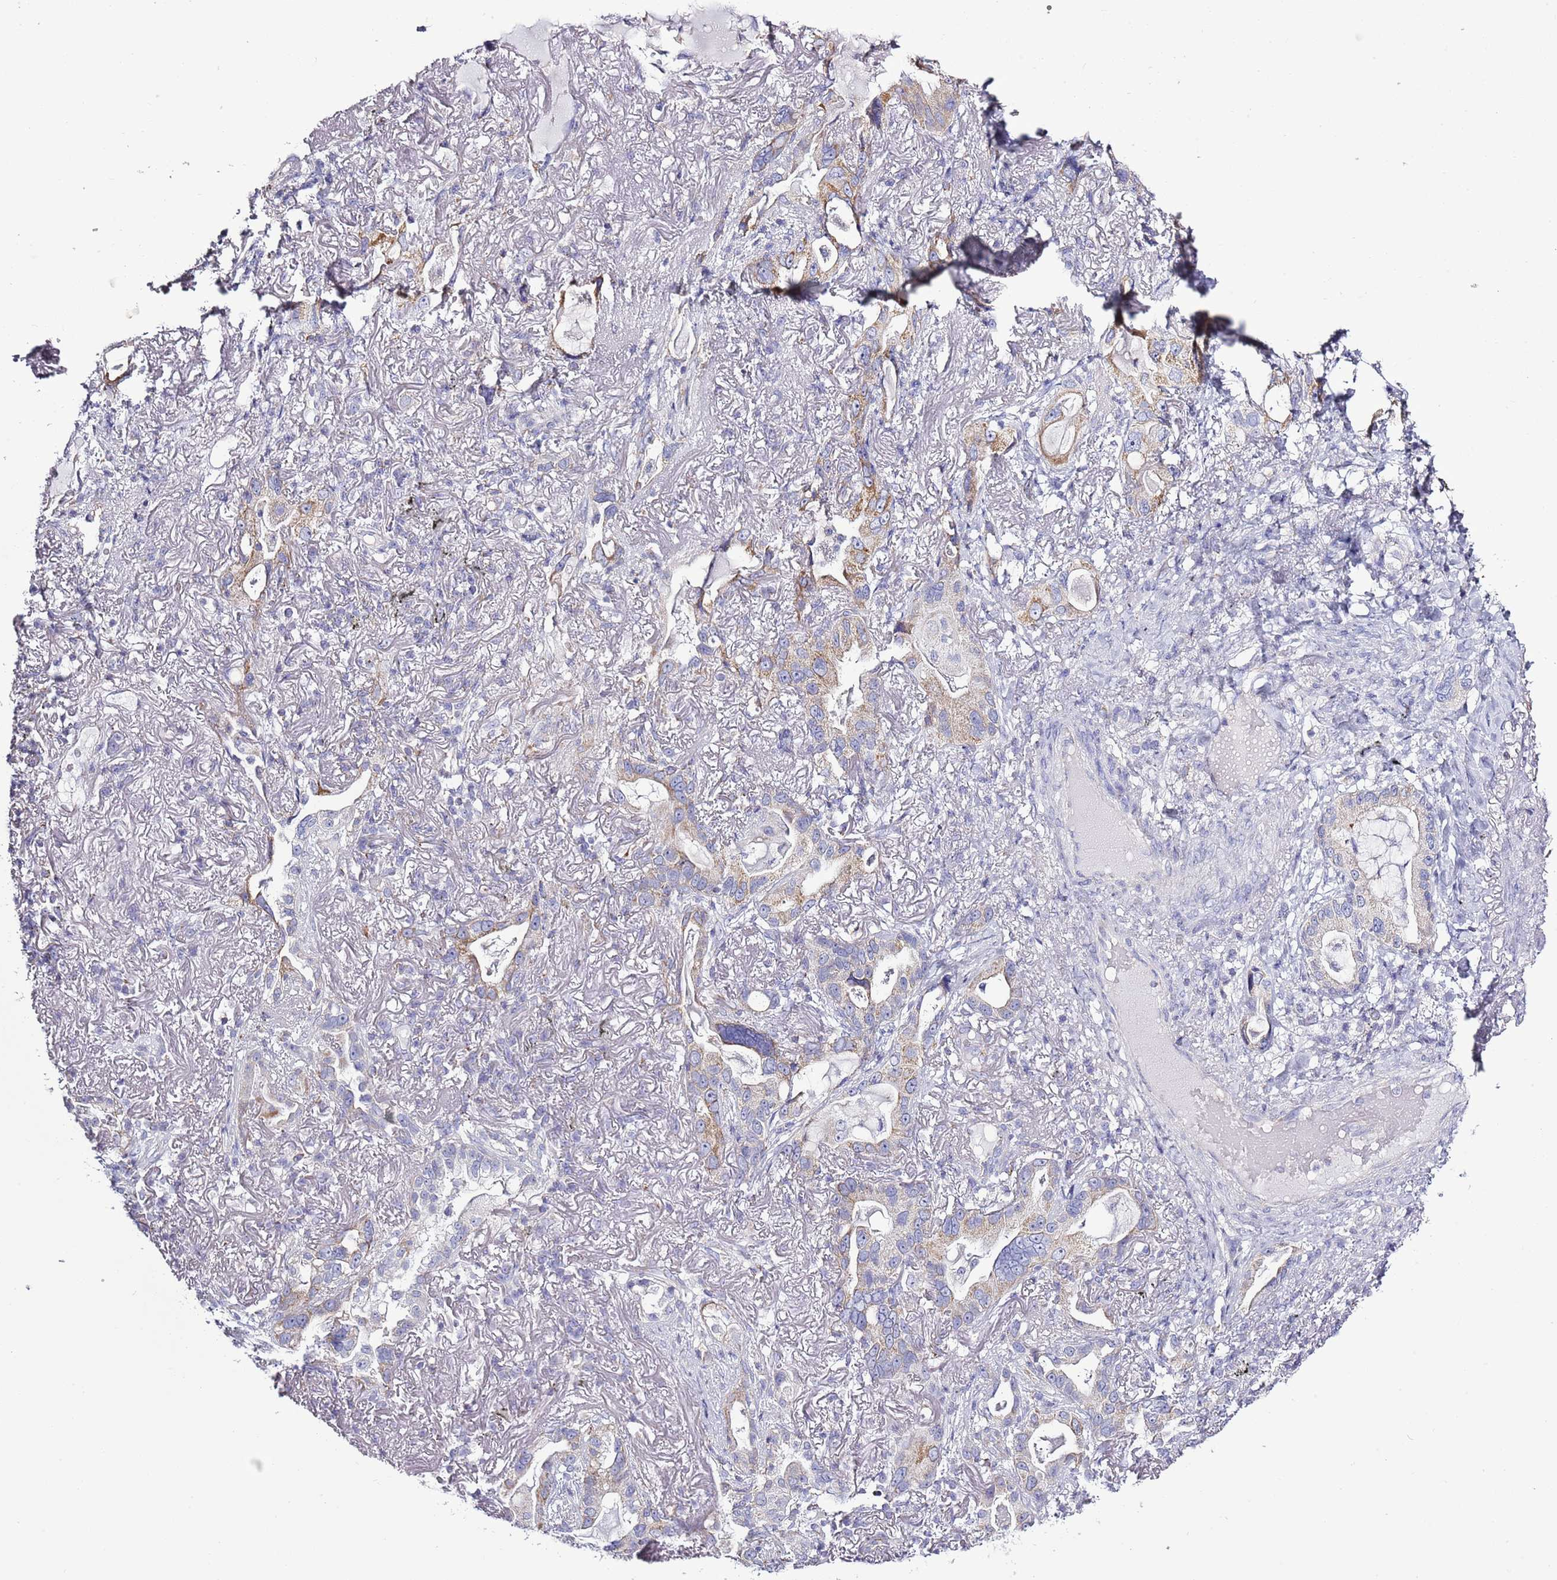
{"staining": {"intensity": "weak", "quantity": "25%-75%", "location": "cytoplasmic/membranous"}, "tissue": "lung cancer", "cell_type": "Tumor cells", "image_type": "cancer", "snomed": [{"axis": "morphology", "description": "Adenocarcinoma, NOS"}, {"axis": "topography", "description": "Lung"}], "caption": "Protein analysis of adenocarcinoma (lung) tissue exhibits weak cytoplasmic/membranous positivity in about 25%-75% of tumor cells.", "gene": "SLC23A1", "patient": {"sex": "female", "age": 69}}